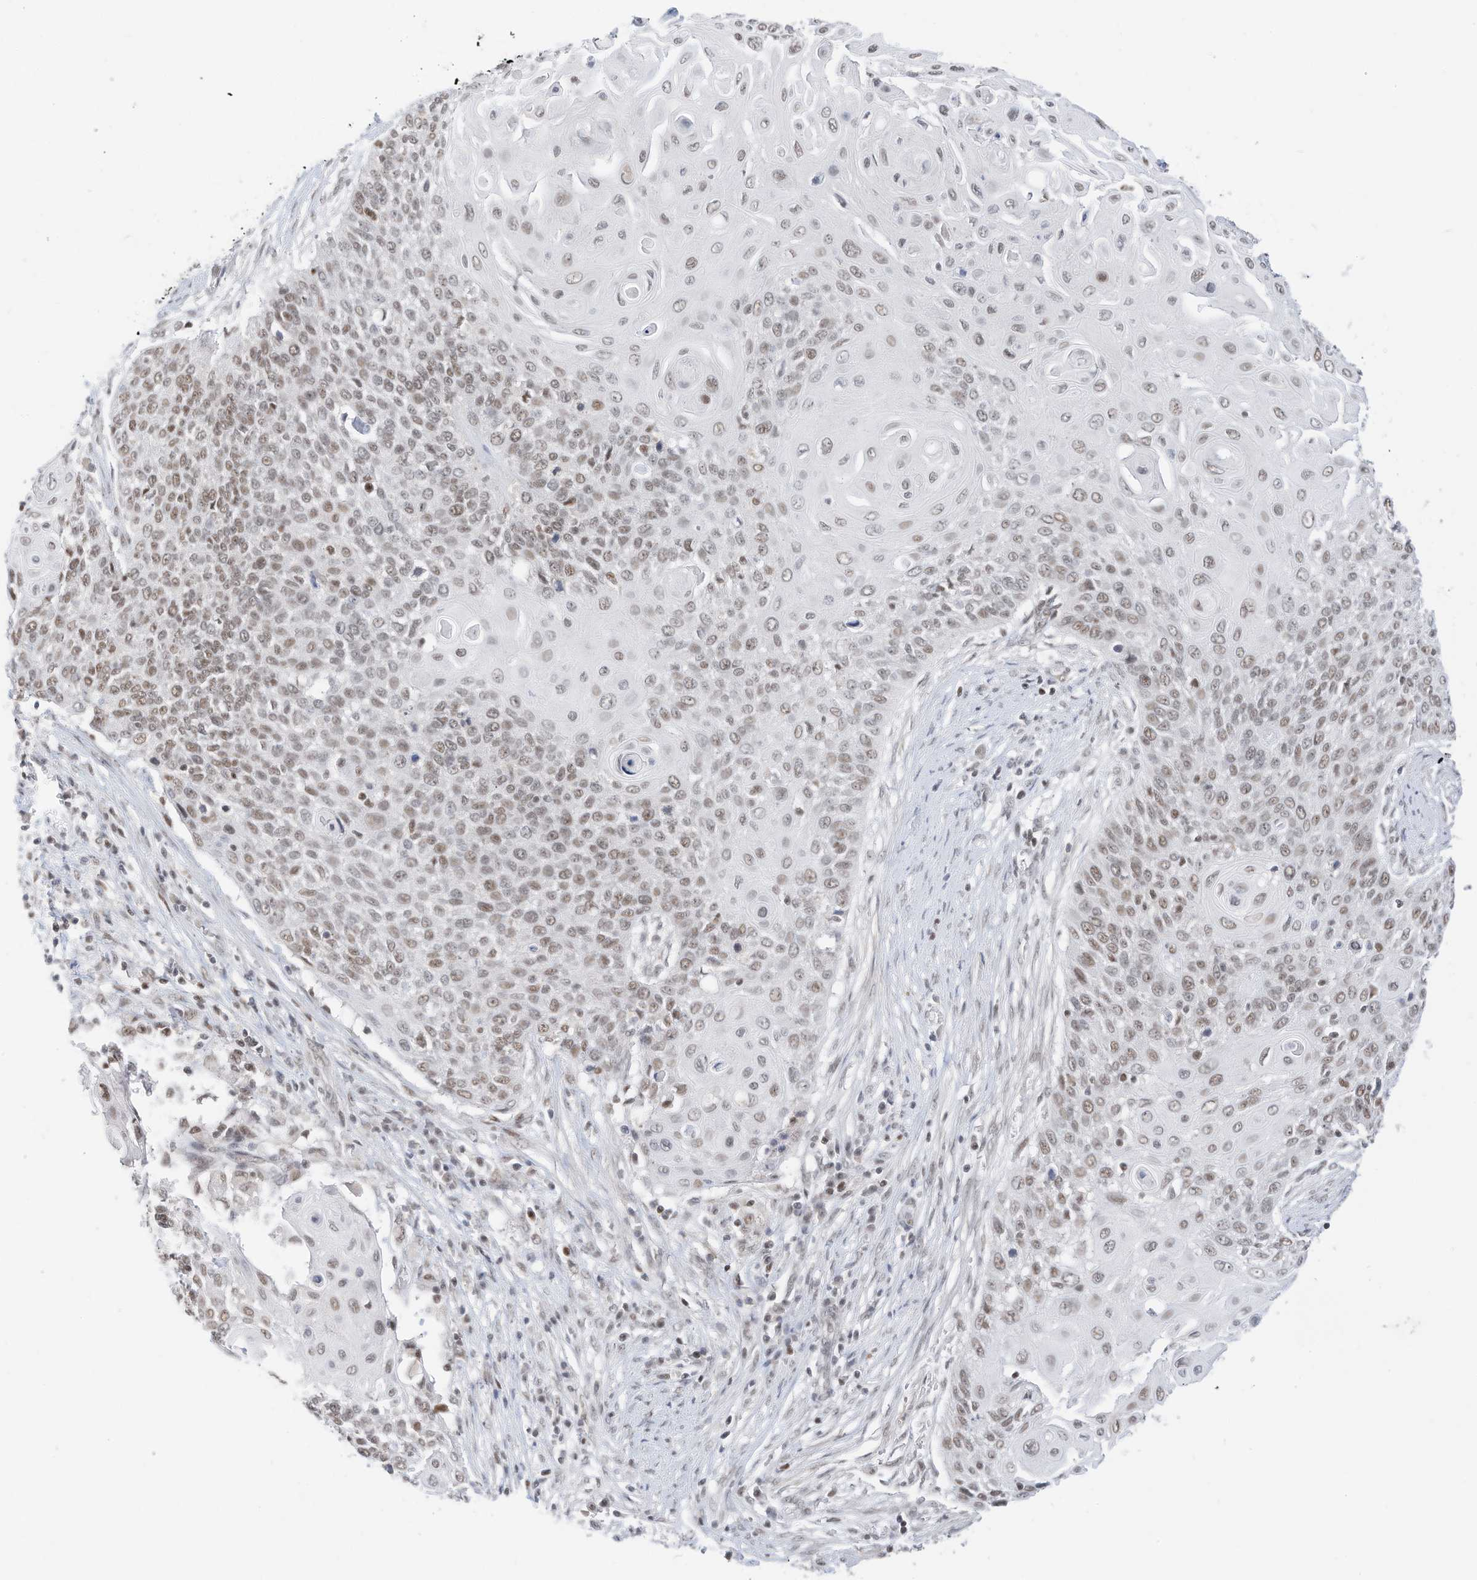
{"staining": {"intensity": "moderate", "quantity": "25%-75%", "location": "nuclear"}, "tissue": "cervical cancer", "cell_type": "Tumor cells", "image_type": "cancer", "snomed": [{"axis": "morphology", "description": "Squamous cell carcinoma, NOS"}, {"axis": "topography", "description": "Cervix"}], "caption": "IHC histopathology image of neoplastic tissue: cervical cancer (squamous cell carcinoma) stained using IHC shows medium levels of moderate protein expression localized specifically in the nuclear of tumor cells, appearing as a nuclear brown color.", "gene": "OGT", "patient": {"sex": "female", "age": 39}}